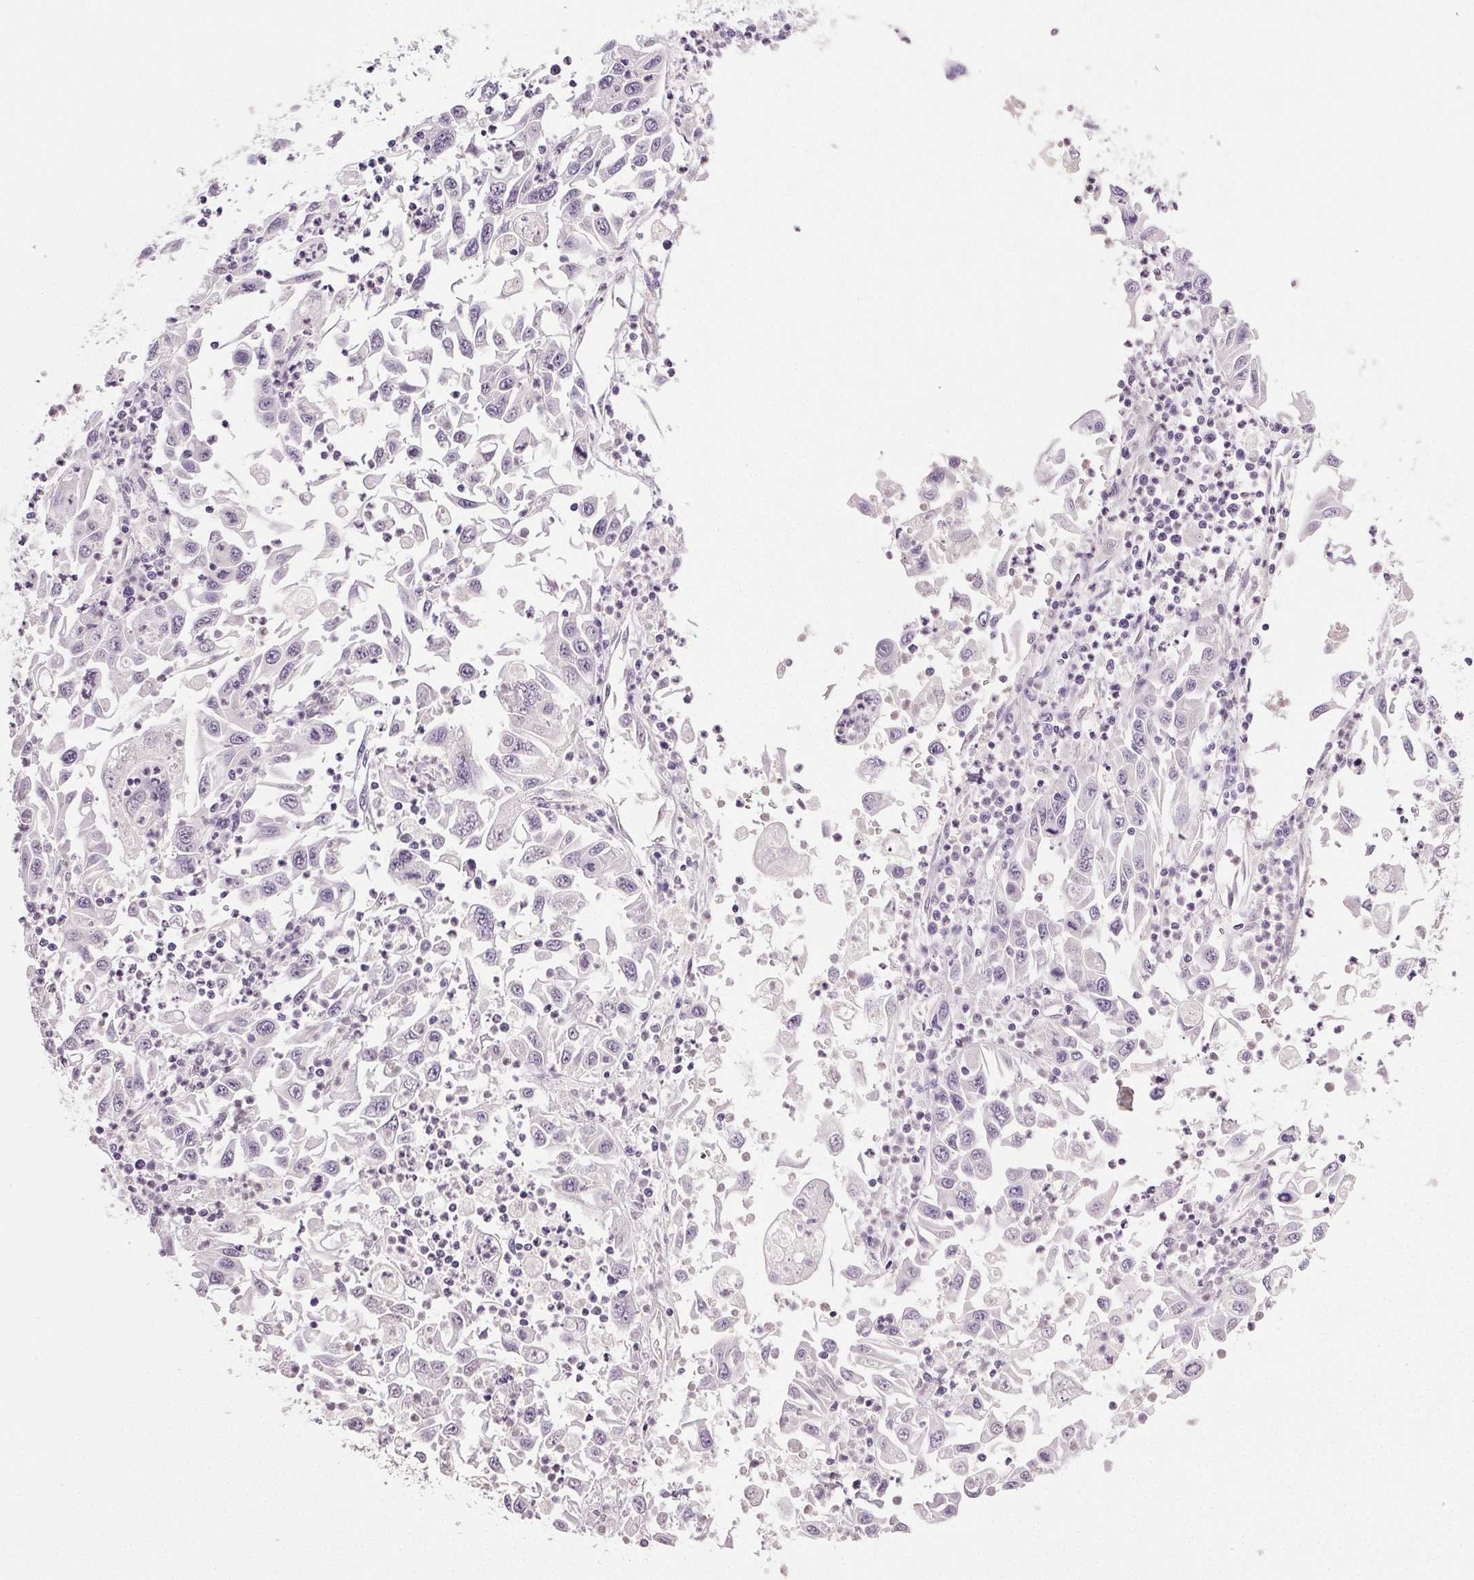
{"staining": {"intensity": "negative", "quantity": "none", "location": "none"}, "tissue": "endometrial cancer", "cell_type": "Tumor cells", "image_type": "cancer", "snomed": [{"axis": "morphology", "description": "Adenocarcinoma, NOS"}, {"axis": "topography", "description": "Uterus"}], "caption": "Tumor cells are negative for brown protein staining in endometrial cancer (adenocarcinoma). (Immunohistochemistry, brightfield microscopy, high magnification).", "gene": "PLCB1", "patient": {"sex": "female", "age": 62}}